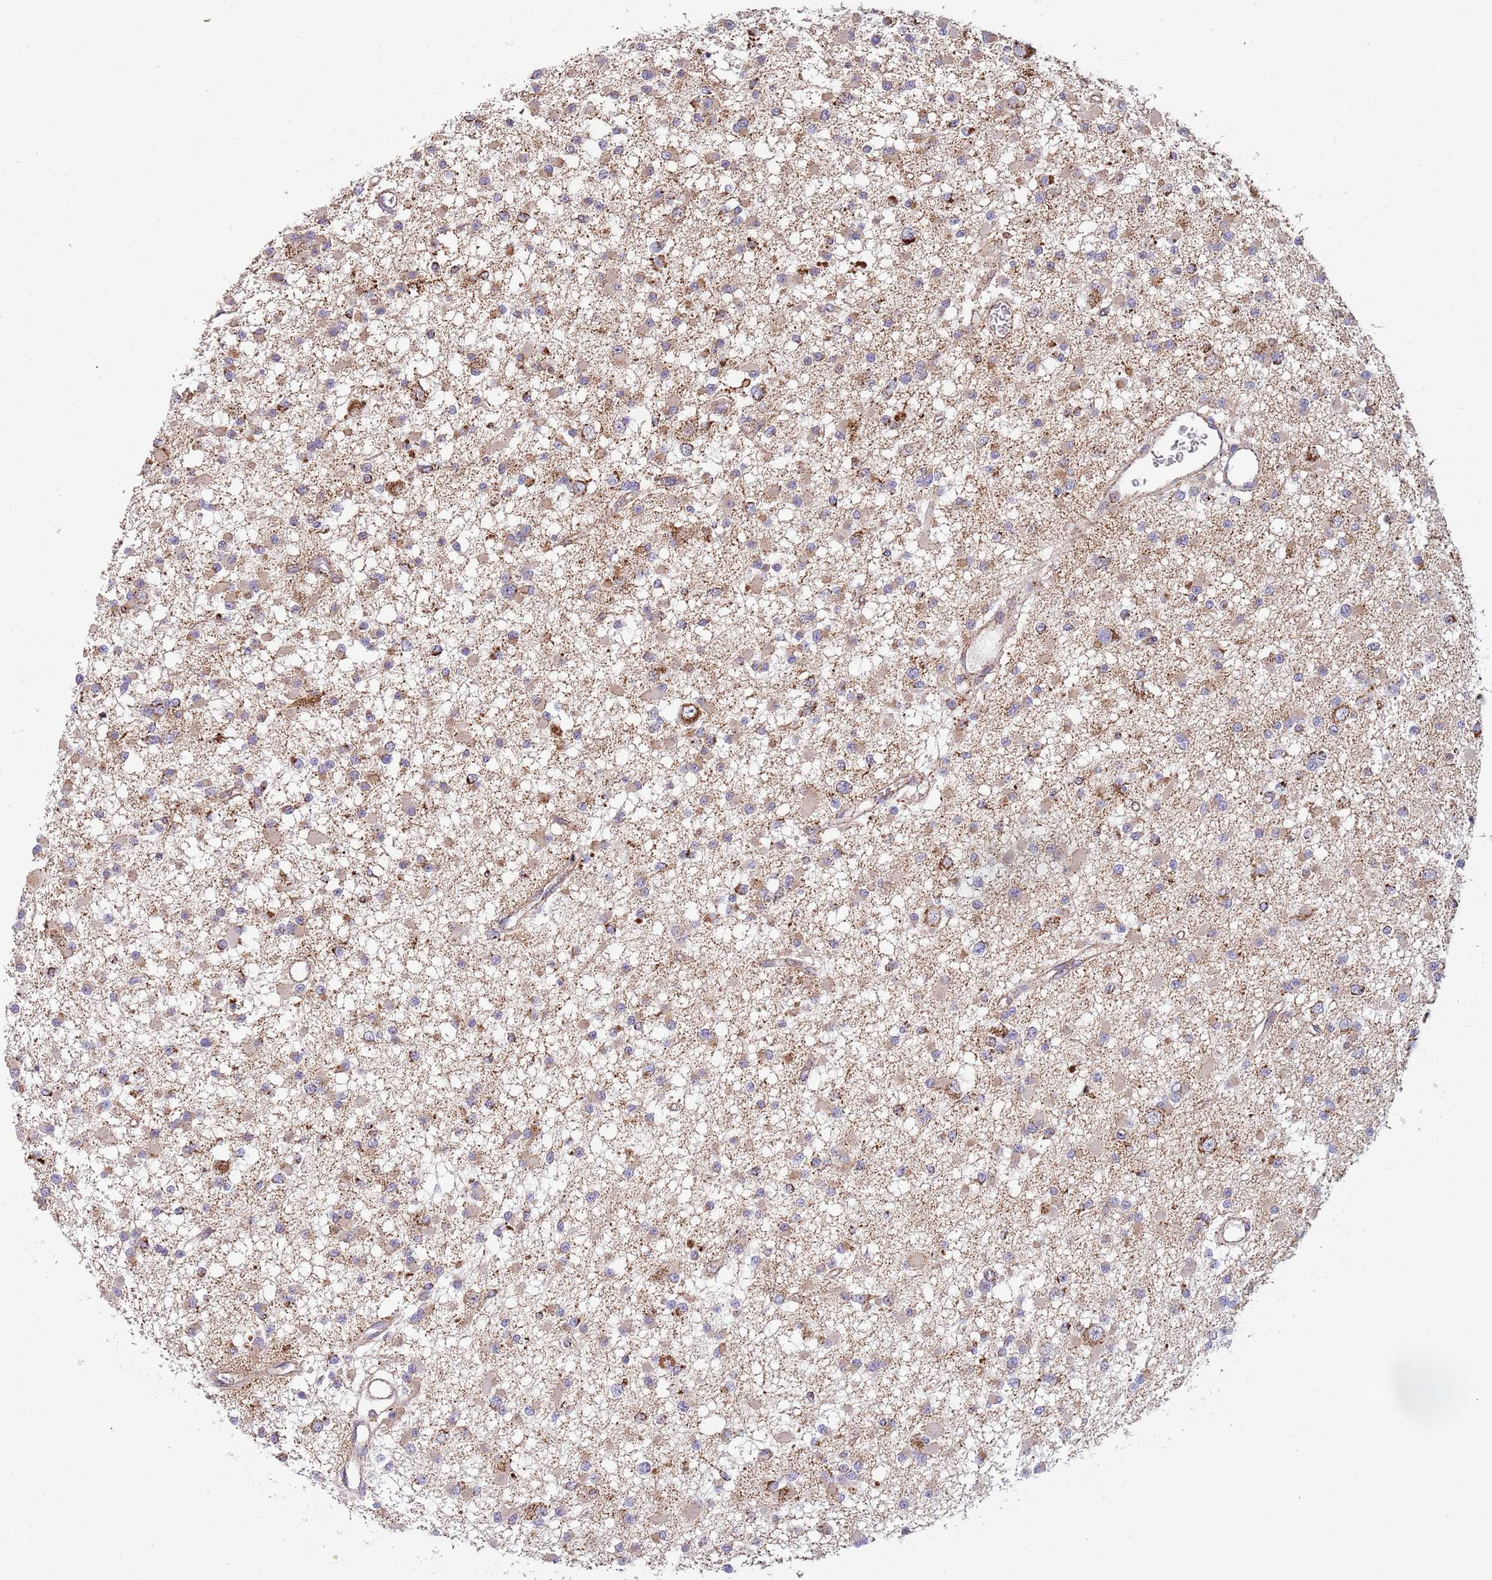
{"staining": {"intensity": "moderate", "quantity": ">75%", "location": "cytoplasmic/membranous"}, "tissue": "glioma", "cell_type": "Tumor cells", "image_type": "cancer", "snomed": [{"axis": "morphology", "description": "Glioma, malignant, Low grade"}, {"axis": "topography", "description": "Brain"}], "caption": "Malignant low-grade glioma stained for a protein (brown) shows moderate cytoplasmic/membranous positive expression in about >75% of tumor cells.", "gene": "VPS16", "patient": {"sex": "female", "age": 22}}